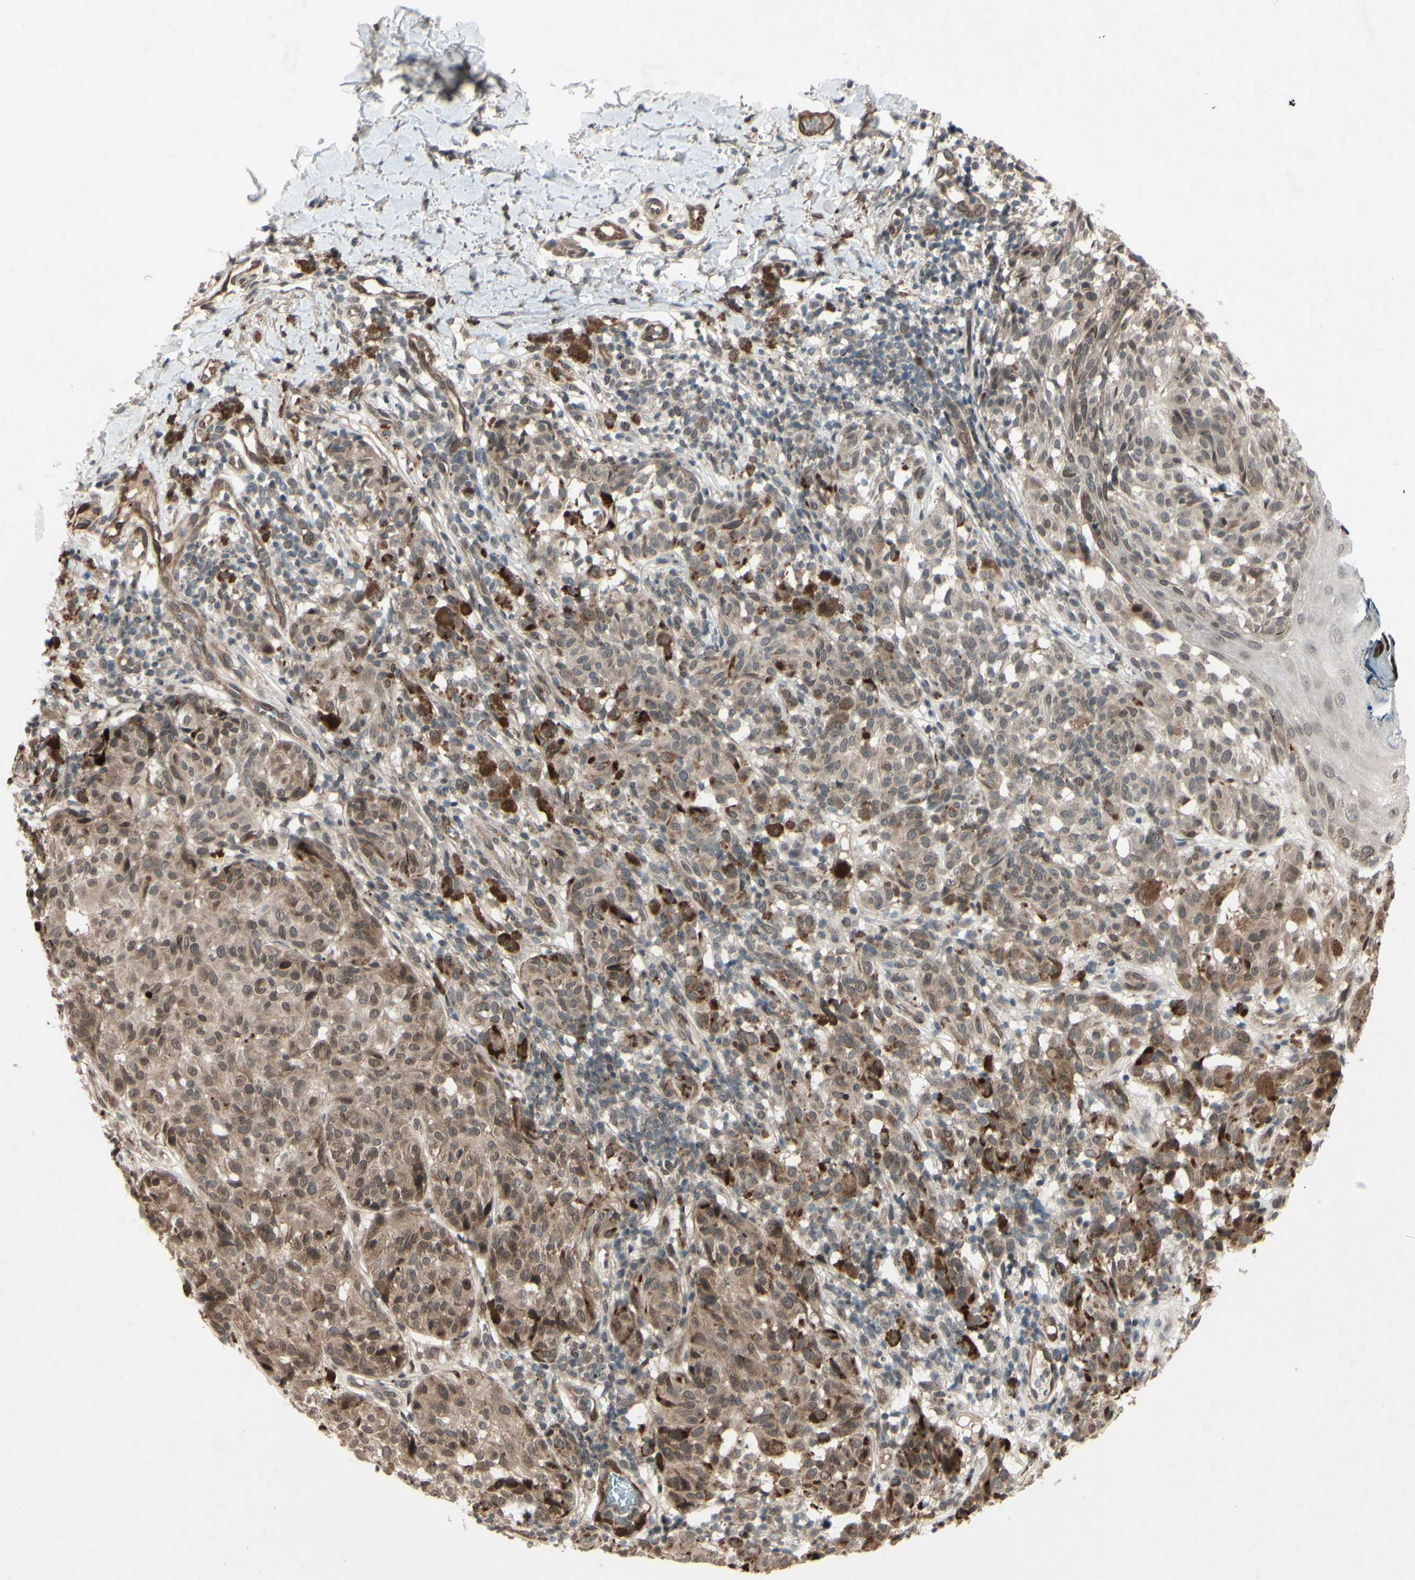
{"staining": {"intensity": "moderate", "quantity": ">75%", "location": "cytoplasmic/membranous,nuclear"}, "tissue": "melanoma", "cell_type": "Tumor cells", "image_type": "cancer", "snomed": [{"axis": "morphology", "description": "Malignant melanoma, NOS"}, {"axis": "topography", "description": "Skin"}], "caption": "A medium amount of moderate cytoplasmic/membranous and nuclear staining is identified in approximately >75% of tumor cells in melanoma tissue. (DAB (3,3'-diaminobenzidine) IHC with brightfield microscopy, high magnification).", "gene": "MLF2", "patient": {"sex": "female", "age": 46}}